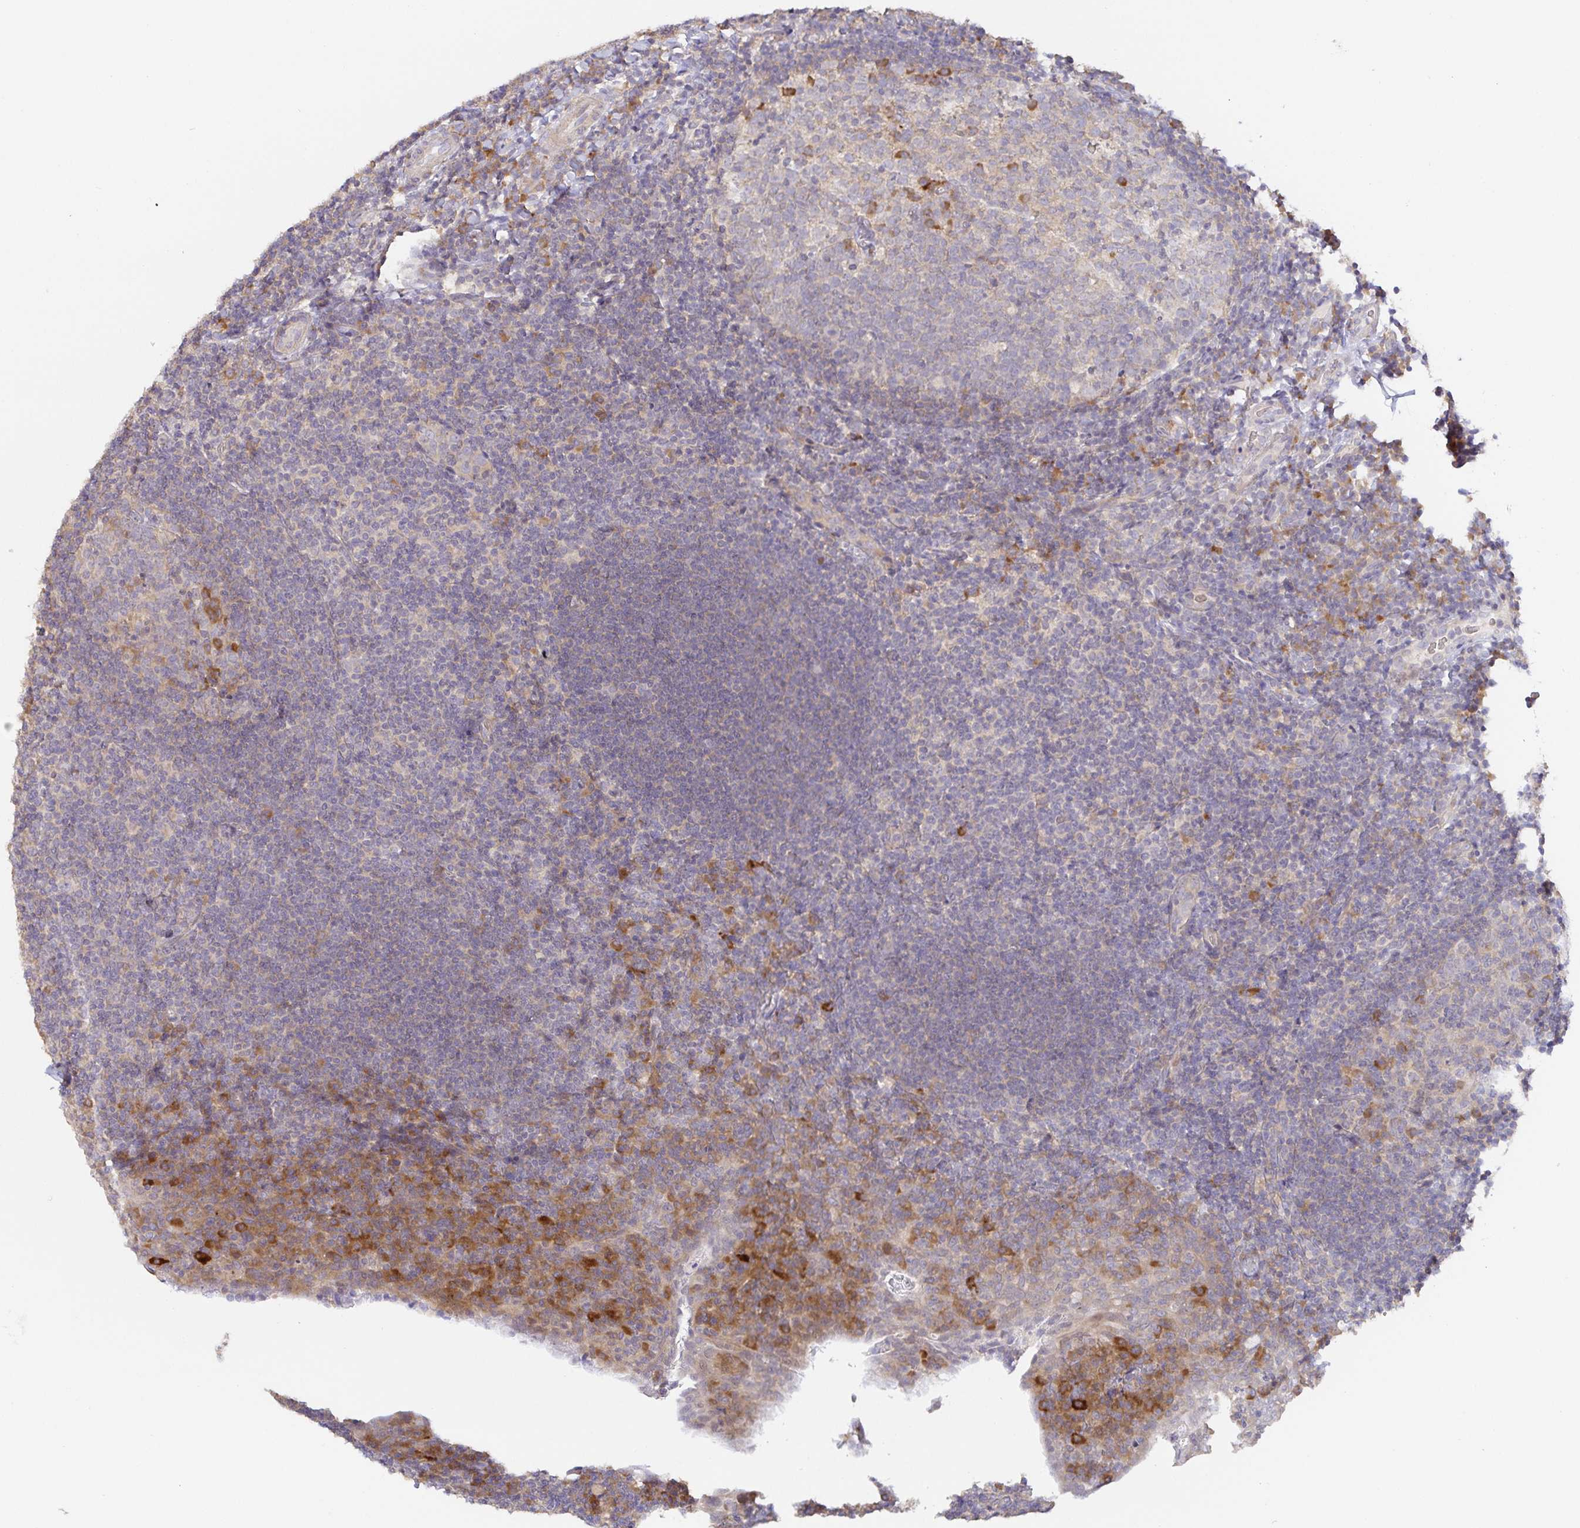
{"staining": {"intensity": "moderate", "quantity": "<25%", "location": "cytoplasmic/membranous"}, "tissue": "tonsil", "cell_type": "Germinal center cells", "image_type": "normal", "snomed": [{"axis": "morphology", "description": "Normal tissue, NOS"}, {"axis": "topography", "description": "Tonsil"}], "caption": "A low amount of moderate cytoplasmic/membranous staining is seen in about <25% of germinal center cells in normal tonsil.", "gene": "ZDHHC11B", "patient": {"sex": "male", "age": 17}}